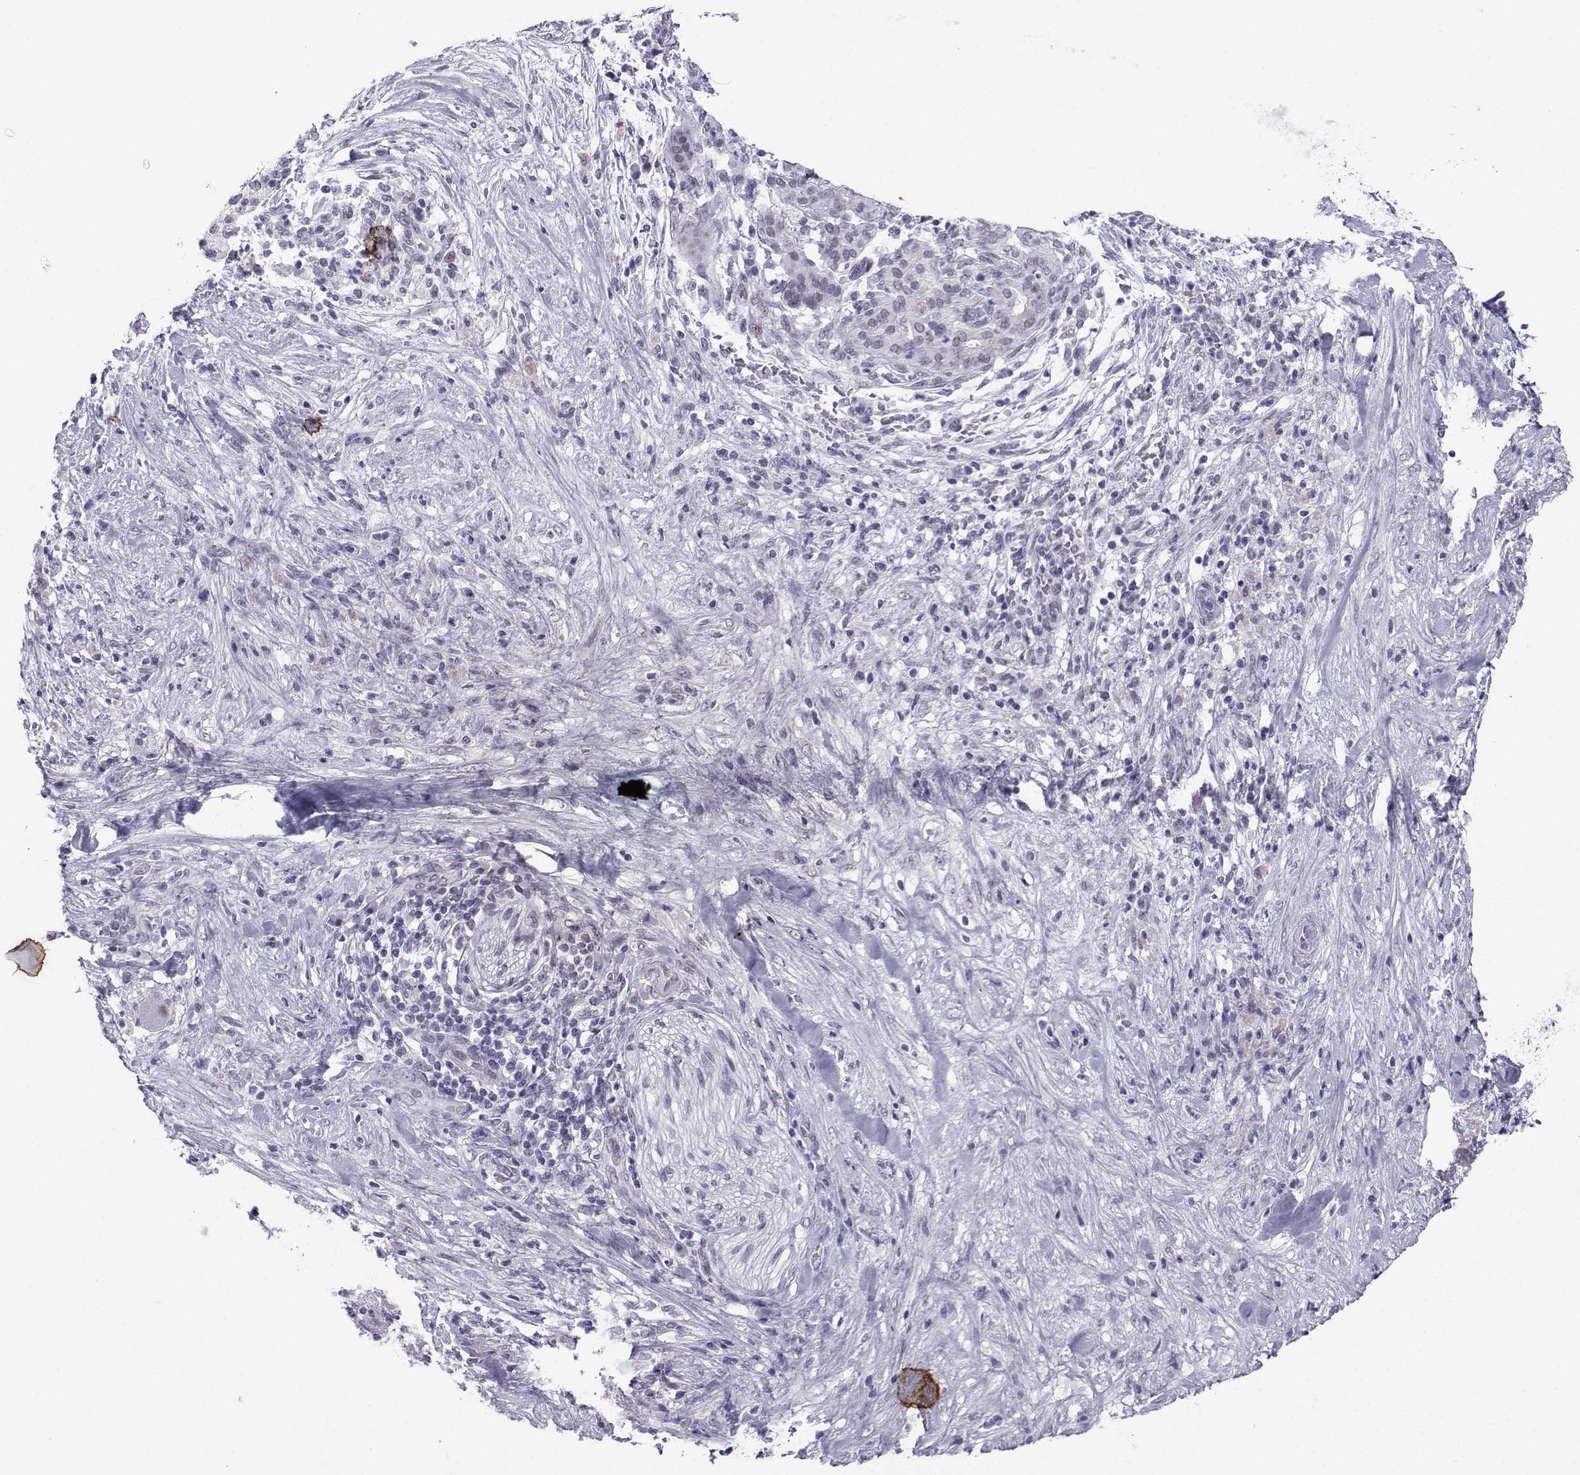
{"staining": {"intensity": "negative", "quantity": "none", "location": "none"}, "tissue": "pancreatic cancer", "cell_type": "Tumor cells", "image_type": "cancer", "snomed": [{"axis": "morphology", "description": "Adenocarcinoma, NOS"}, {"axis": "topography", "description": "Pancreas"}], "caption": "Tumor cells are negative for brown protein staining in adenocarcinoma (pancreatic).", "gene": "LORICRIN", "patient": {"sex": "male", "age": 44}}